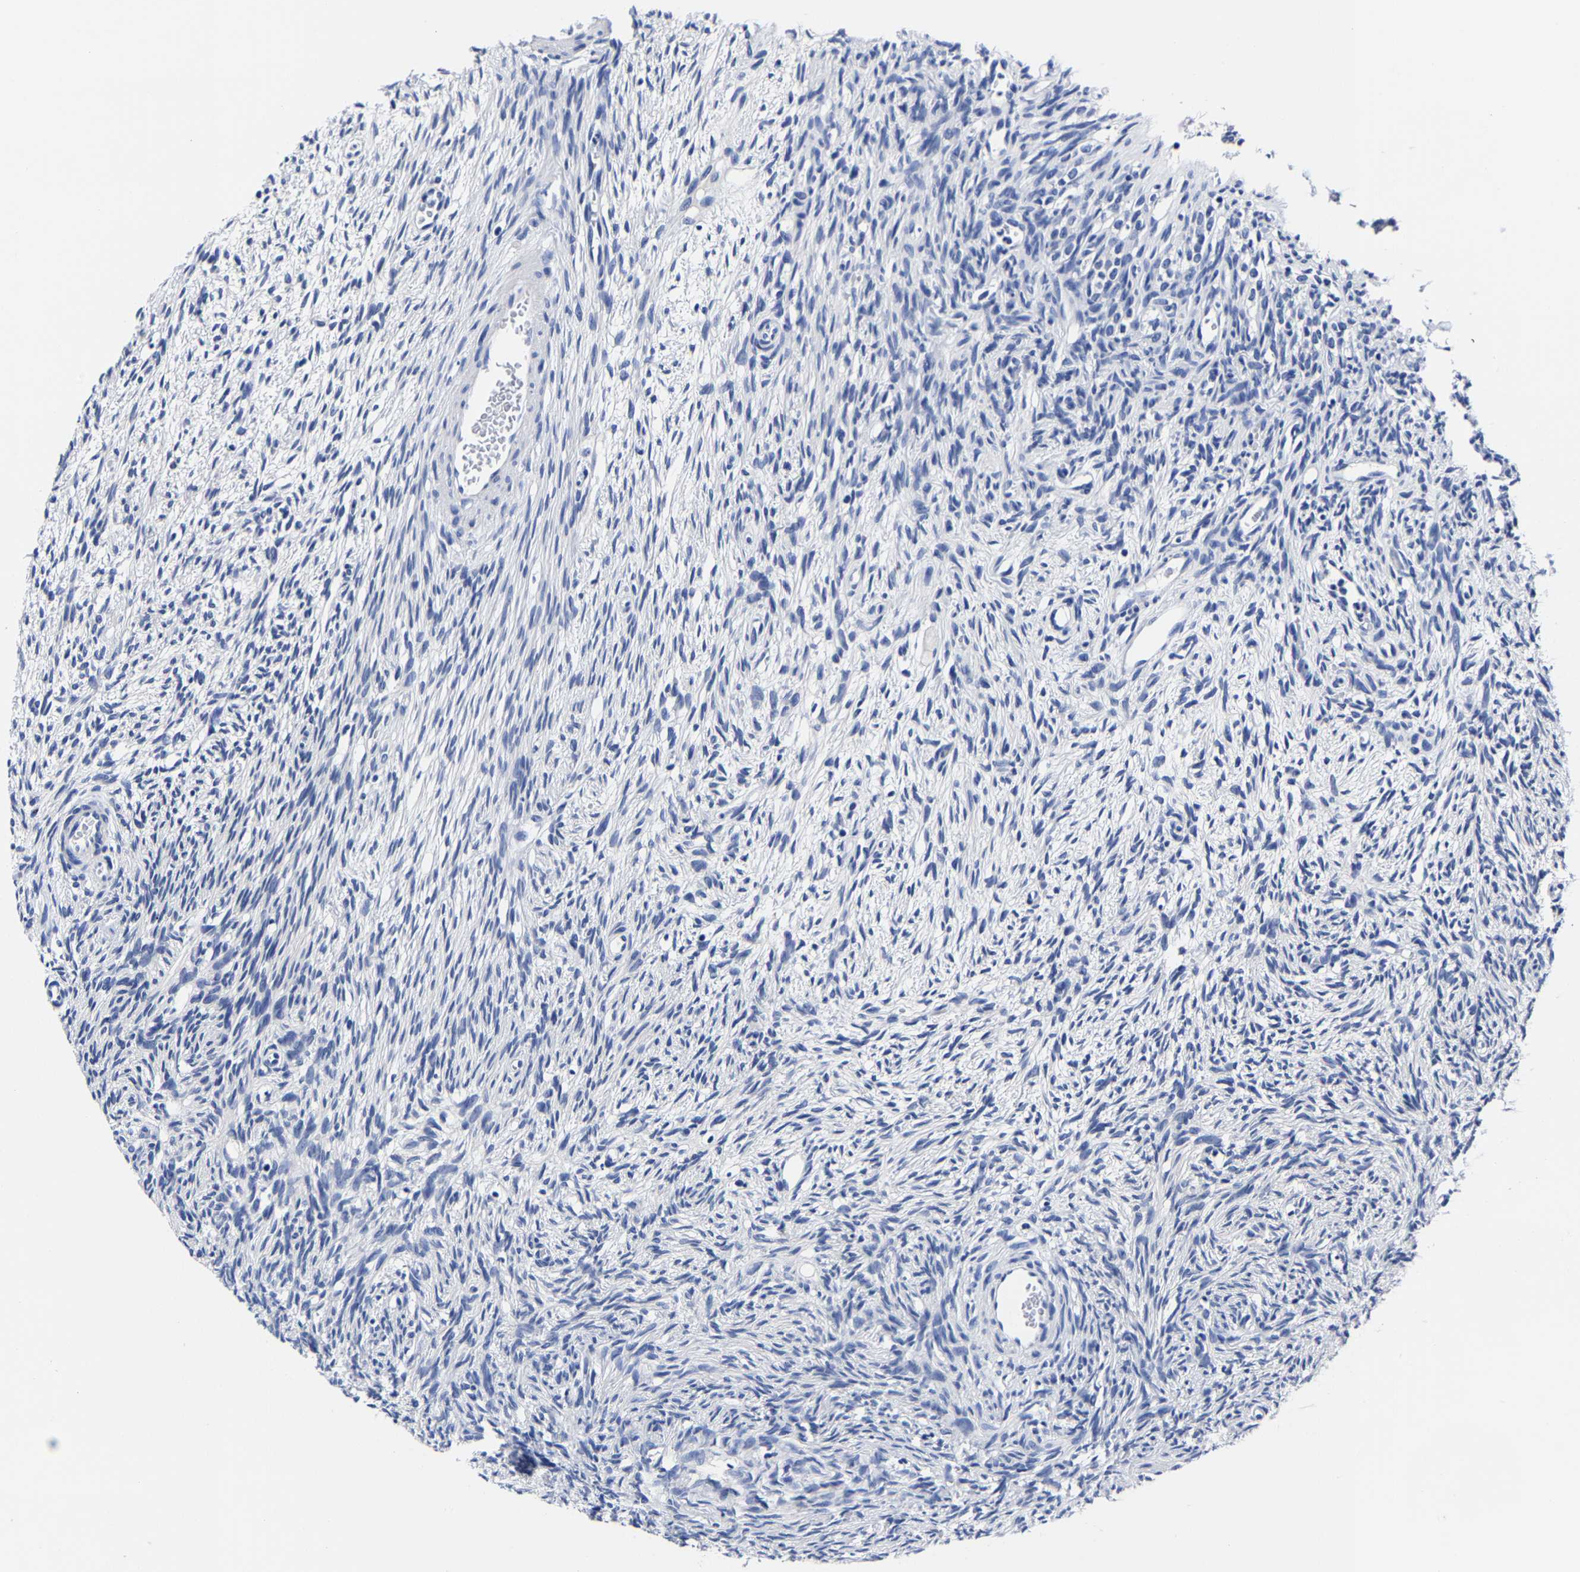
{"staining": {"intensity": "negative", "quantity": "none", "location": "none"}, "tissue": "ovary", "cell_type": "Follicle cells", "image_type": "normal", "snomed": [{"axis": "morphology", "description": "Normal tissue, NOS"}, {"axis": "topography", "description": "Ovary"}], "caption": "Human ovary stained for a protein using immunohistochemistry demonstrates no positivity in follicle cells.", "gene": "CPA2", "patient": {"sex": "female", "age": 33}}